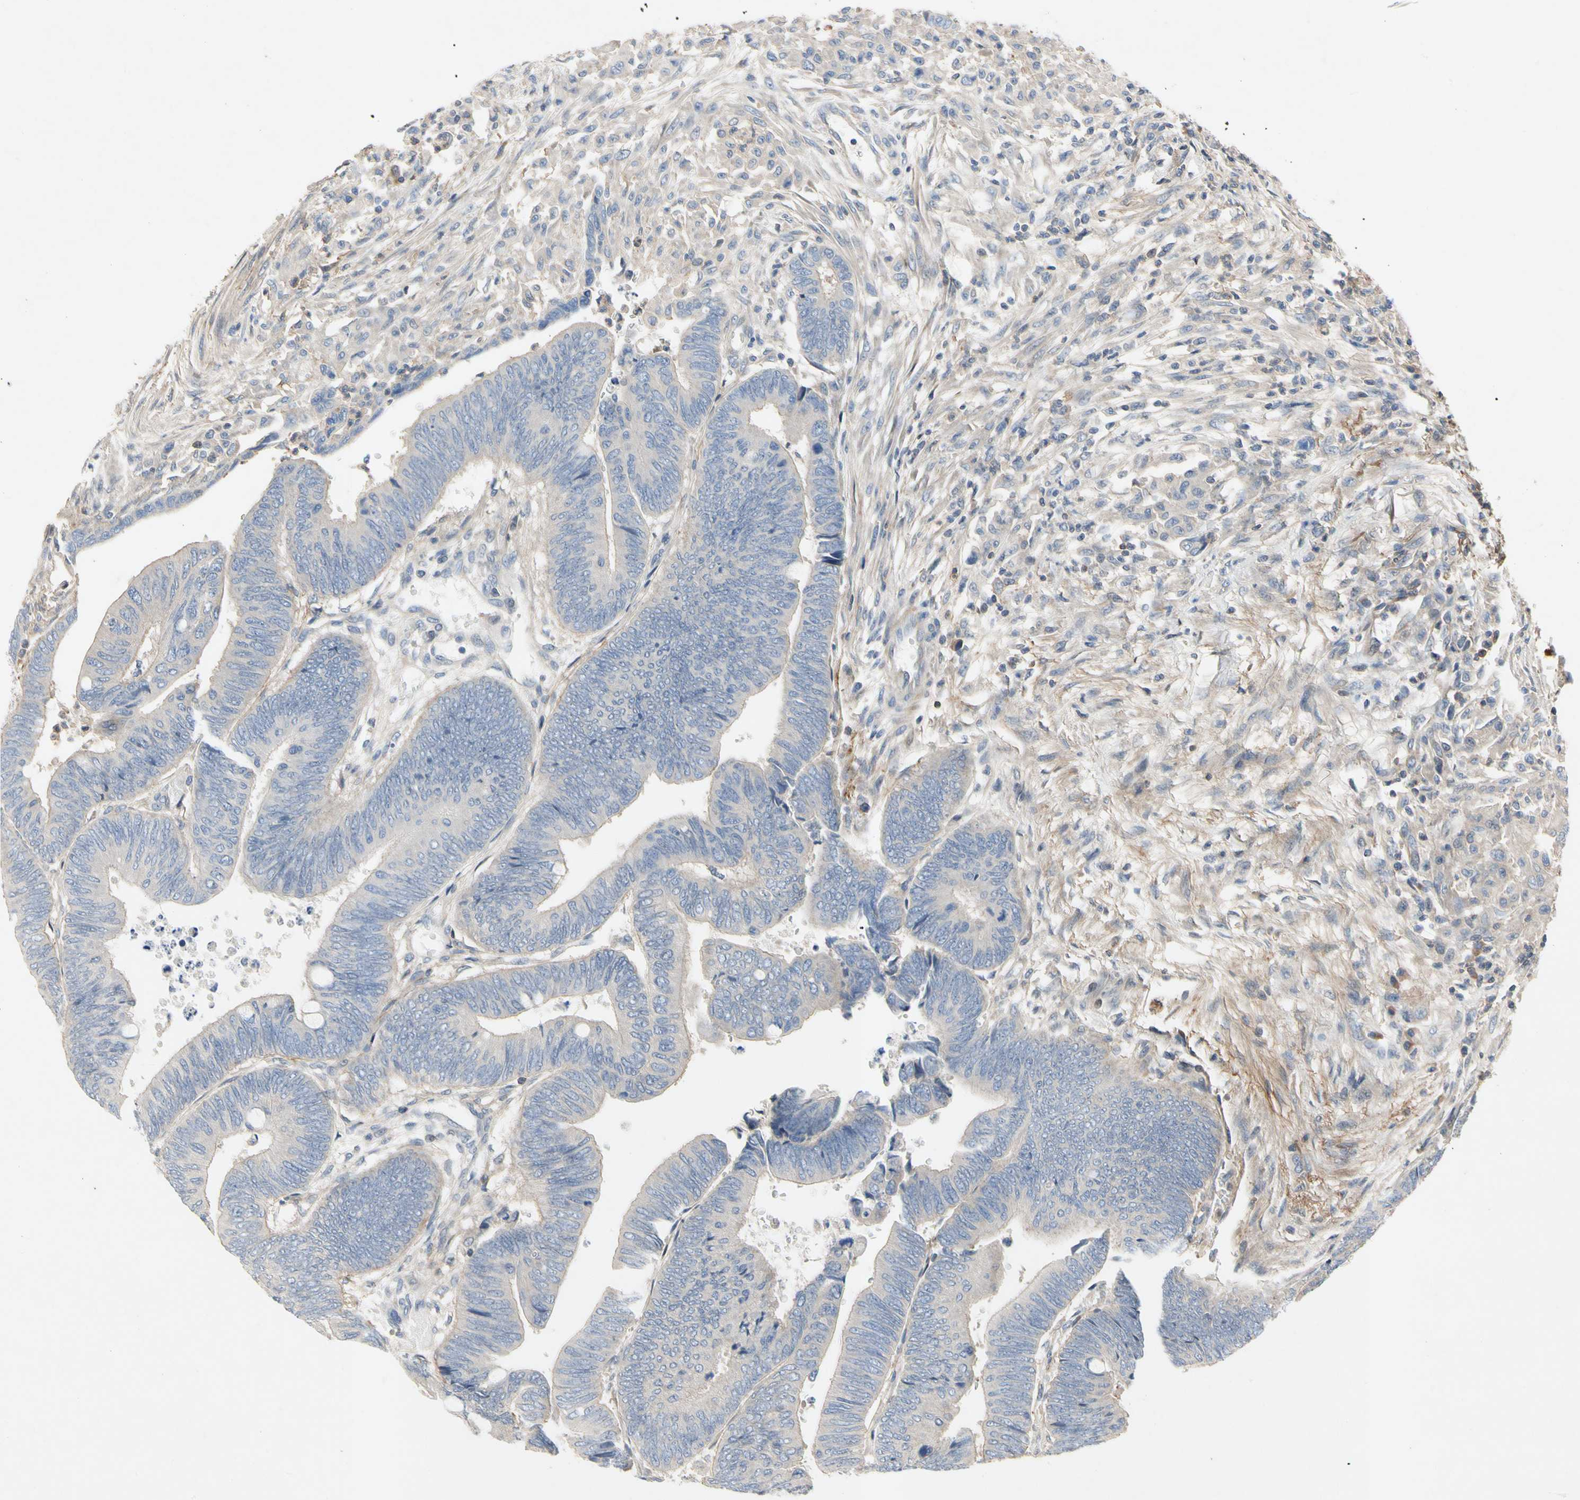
{"staining": {"intensity": "negative", "quantity": "none", "location": "none"}, "tissue": "colorectal cancer", "cell_type": "Tumor cells", "image_type": "cancer", "snomed": [{"axis": "morphology", "description": "Normal tissue, NOS"}, {"axis": "morphology", "description": "Adenocarcinoma, NOS"}, {"axis": "topography", "description": "Rectum"}, {"axis": "topography", "description": "Peripheral nerve tissue"}], "caption": "Tumor cells show no significant staining in adenocarcinoma (colorectal). (Immunohistochemistry (ihc), brightfield microscopy, high magnification).", "gene": "CRTAC1", "patient": {"sex": "male", "age": 92}}